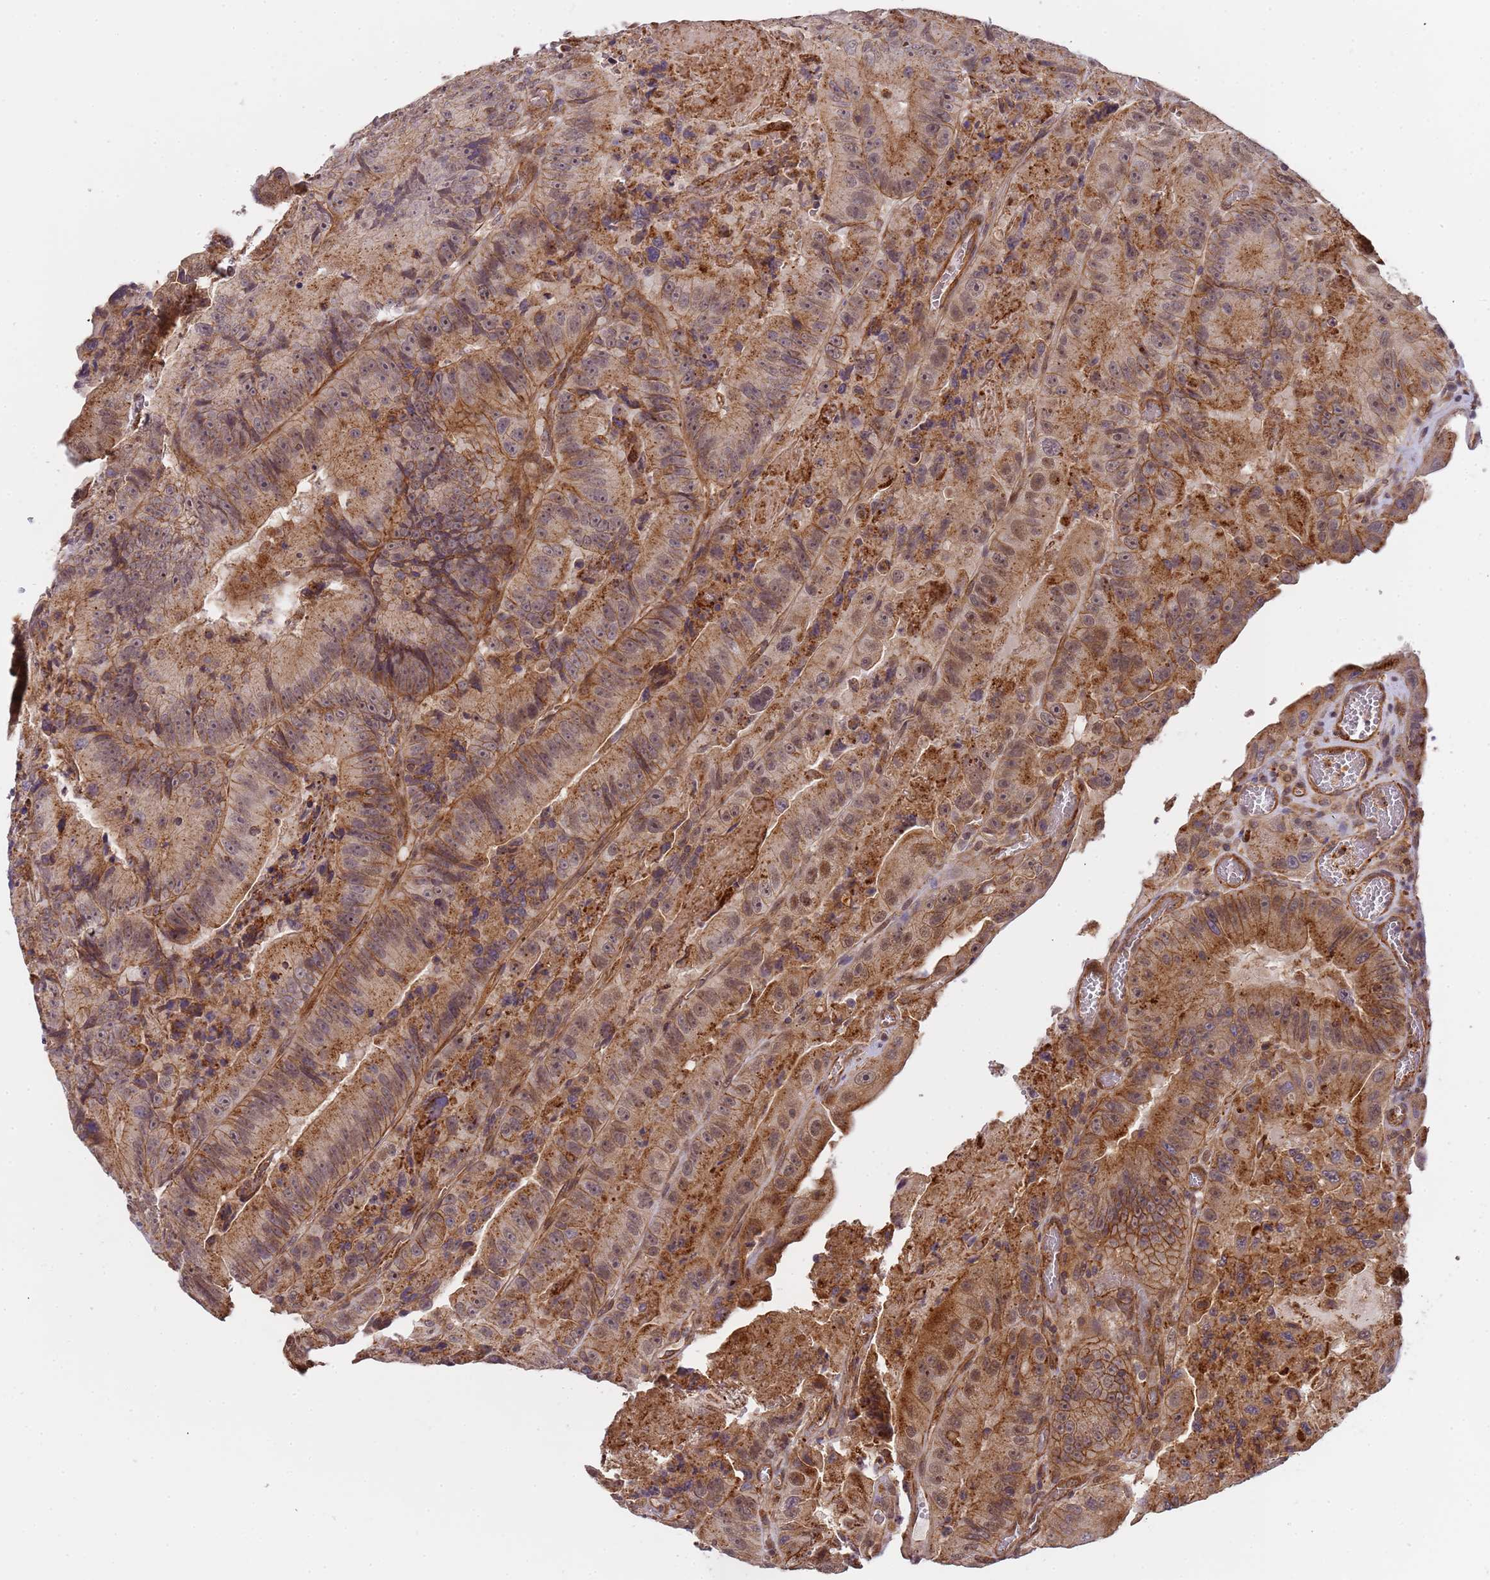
{"staining": {"intensity": "weak", "quantity": "25%-75%", "location": "cytoplasmic/membranous,nuclear"}, "tissue": "colorectal cancer", "cell_type": "Tumor cells", "image_type": "cancer", "snomed": [{"axis": "morphology", "description": "Adenocarcinoma, NOS"}, {"axis": "topography", "description": "Colon"}], "caption": "A low amount of weak cytoplasmic/membranous and nuclear staining is identified in about 25%-75% of tumor cells in colorectal cancer (adenocarcinoma) tissue.", "gene": "EMC2", "patient": {"sex": "female", "age": 86}}